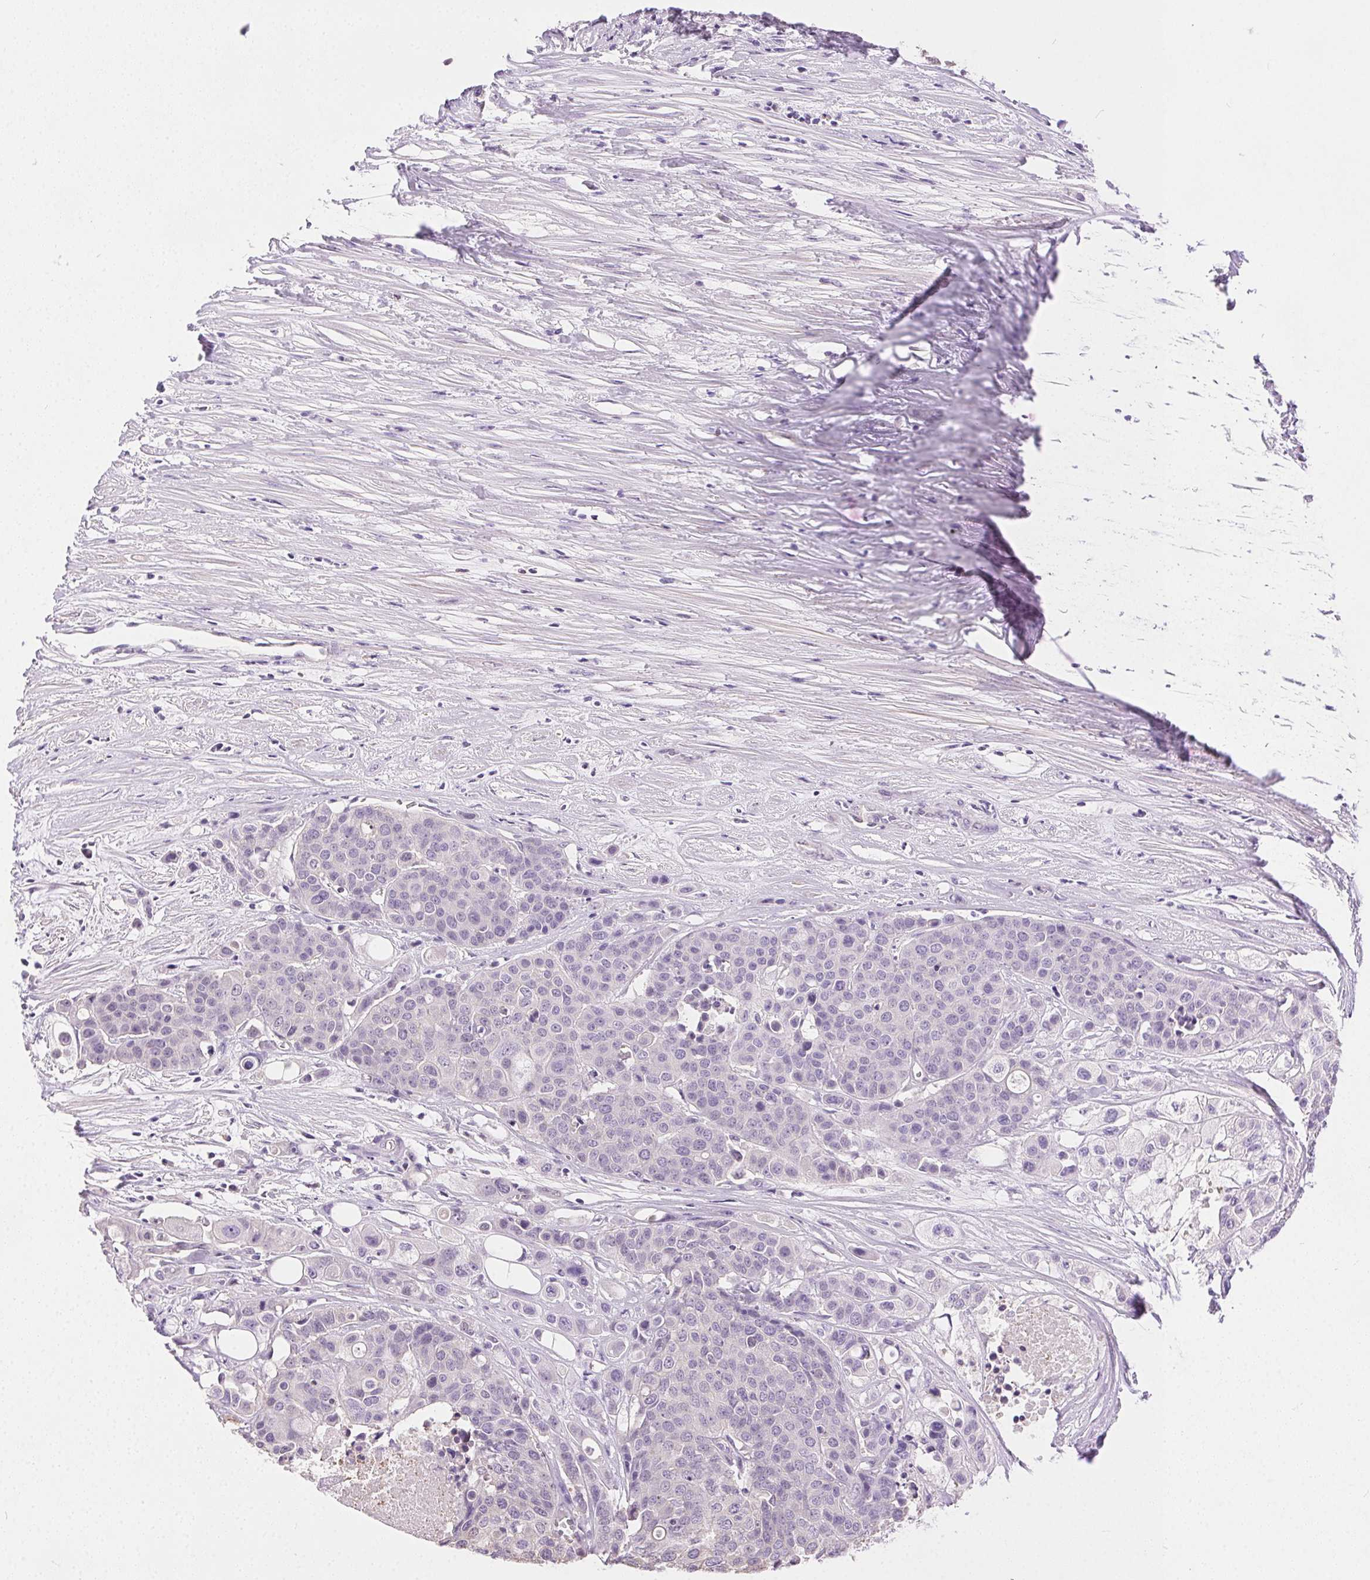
{"staining": {"intensity": "negative", "quantity": "none", "location": "none"}, "tissue": "carcinoid", "cell_type": "Tumor cells", "image_type": "cancer", "snomed": [{"axis": "morphology", "description": "Carcinoid, malignant, NOS"}, {"axis": "topography", "description": "Colon"}], "caption": "An image of human carcinoid is negative for staining in tumor cells.", "gene": "SYCE2", "patient": {"sex": "male", "age": 81}}